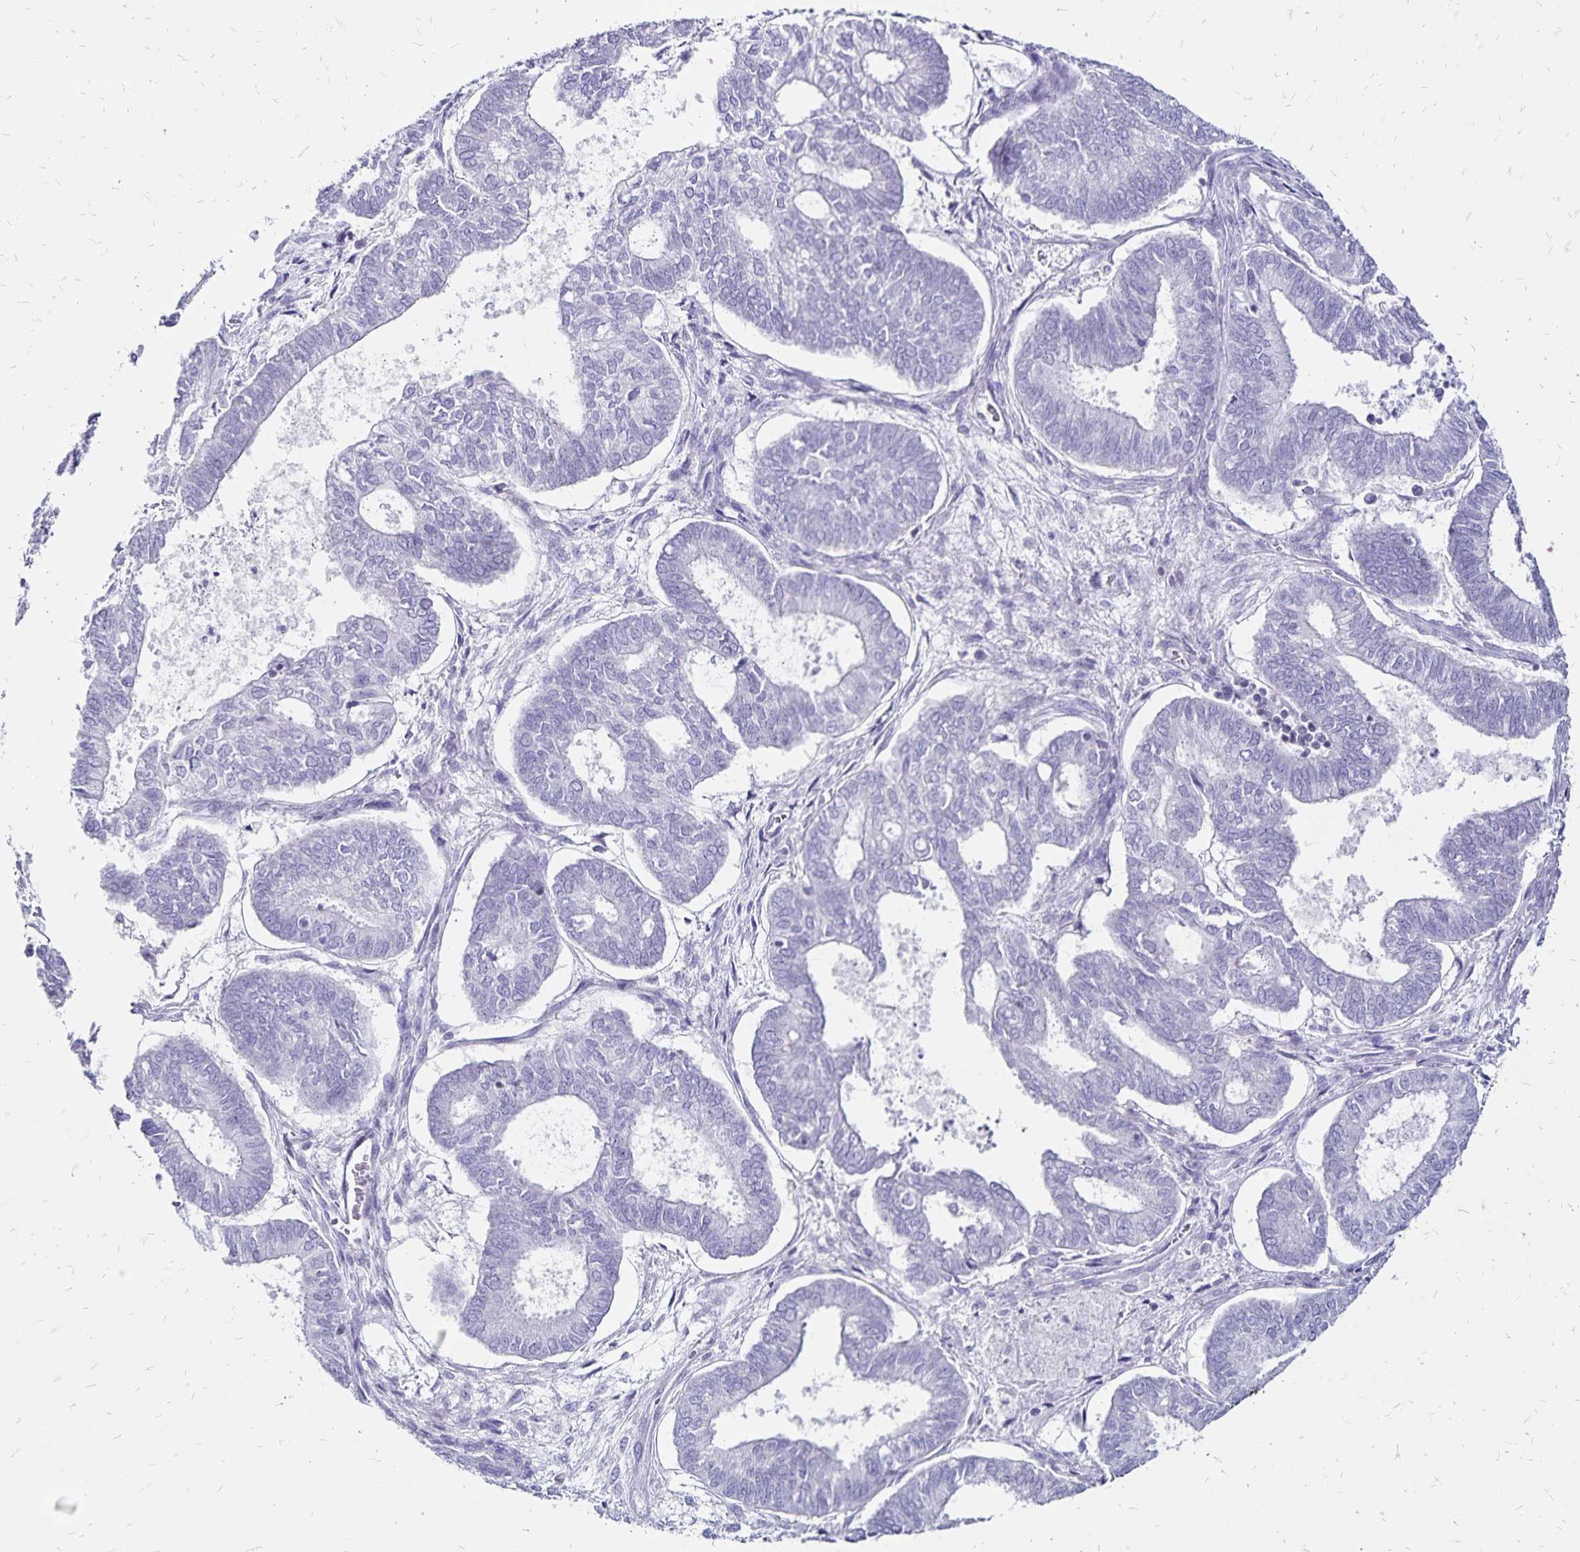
{"staining": {"intensity": "negative", "quantity": "none", "location": "none"}, "tissue": "ovarian cancer", "cell_type": "Tumor cells", "image_type": "cancer", "snomed": [{"axis": "morphology", "description": "Carcinoma, endometroid"}, {"axis": "topography", "description": "Ovary"}], "caption": "There is no significant expression in tumor cells of endometroid carcinoma (ovarian).", "gene": "IKZF1", "patient": {"sex": "female", "age": 64}}